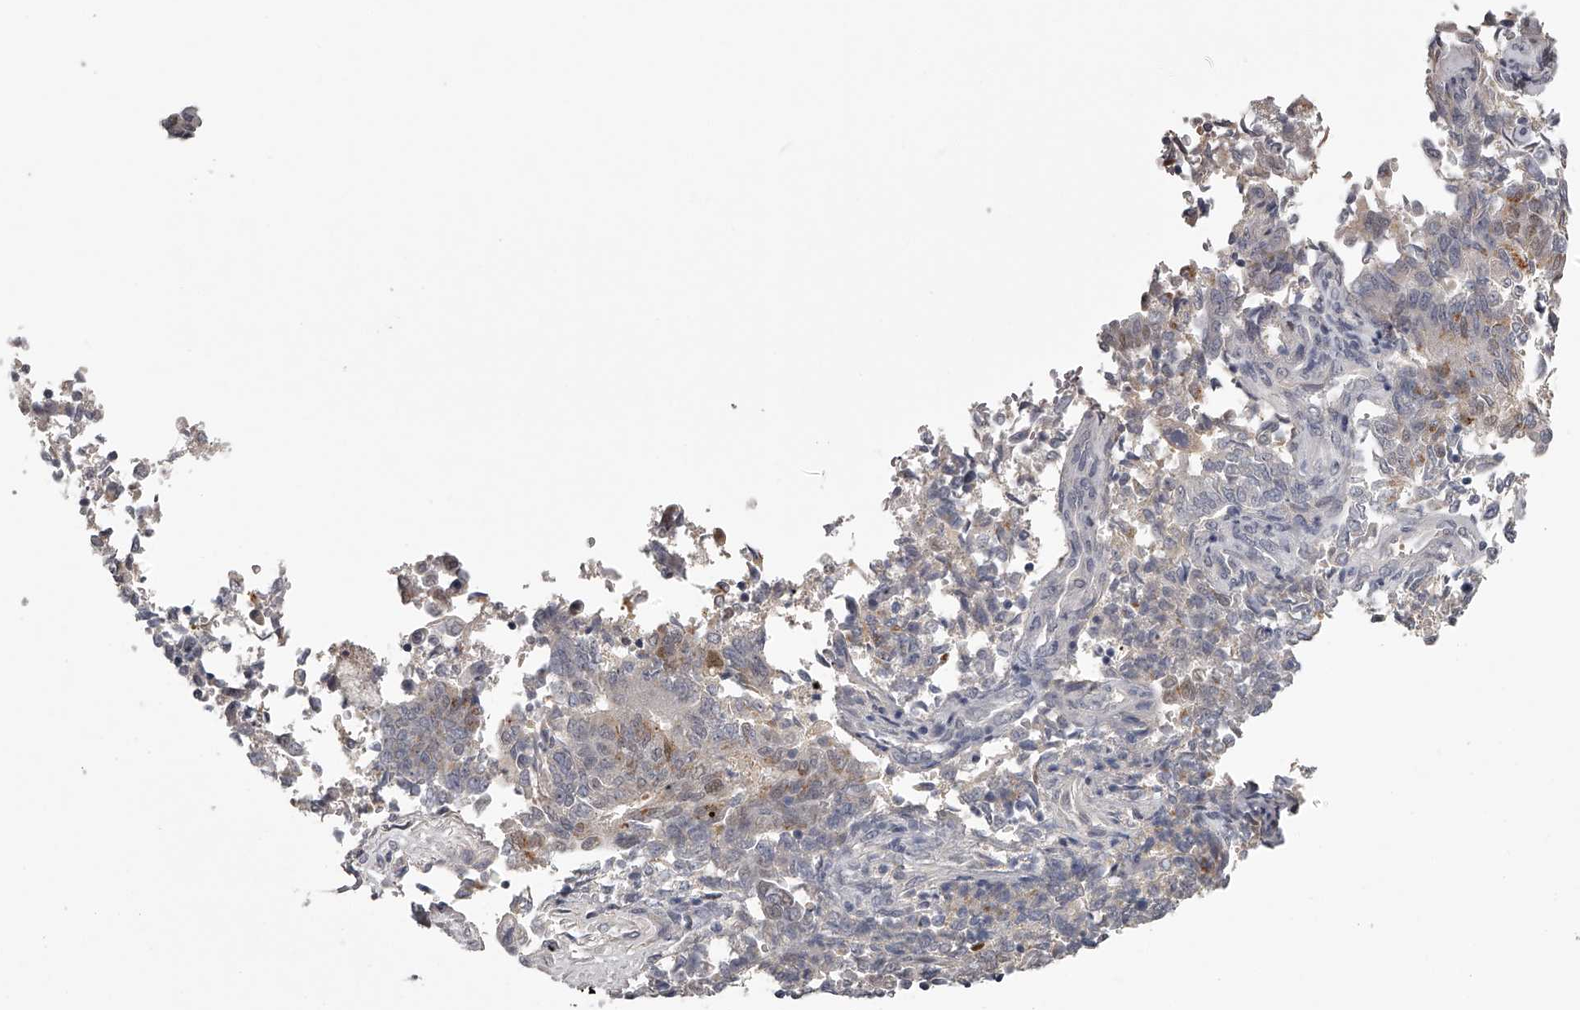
{"staining": {"intensity": "moderate", "quantity": "<25%", "location": "cytoplasmic/membranous"}, "tissue": "endometrial cancer", "cell_type": "Tumor cells", "image_type": "cancer", "snomed": [{"axis": "morphology", "description": "Adenocarcinoma, NOS"}, {"axis": "topography", "description": "Endometrium"}], "caption": "High-power microscopy captured an IHC image of endometrial cancer (adenocarcinoma), revealing moderate cytoplasmic/membranous positivity in about <25% of tumor cells. (DAB = brown stain, brightfield microscopy at high magnification).", "gene": "GGCT", "patient": {"sex": "female", "age": 80}}